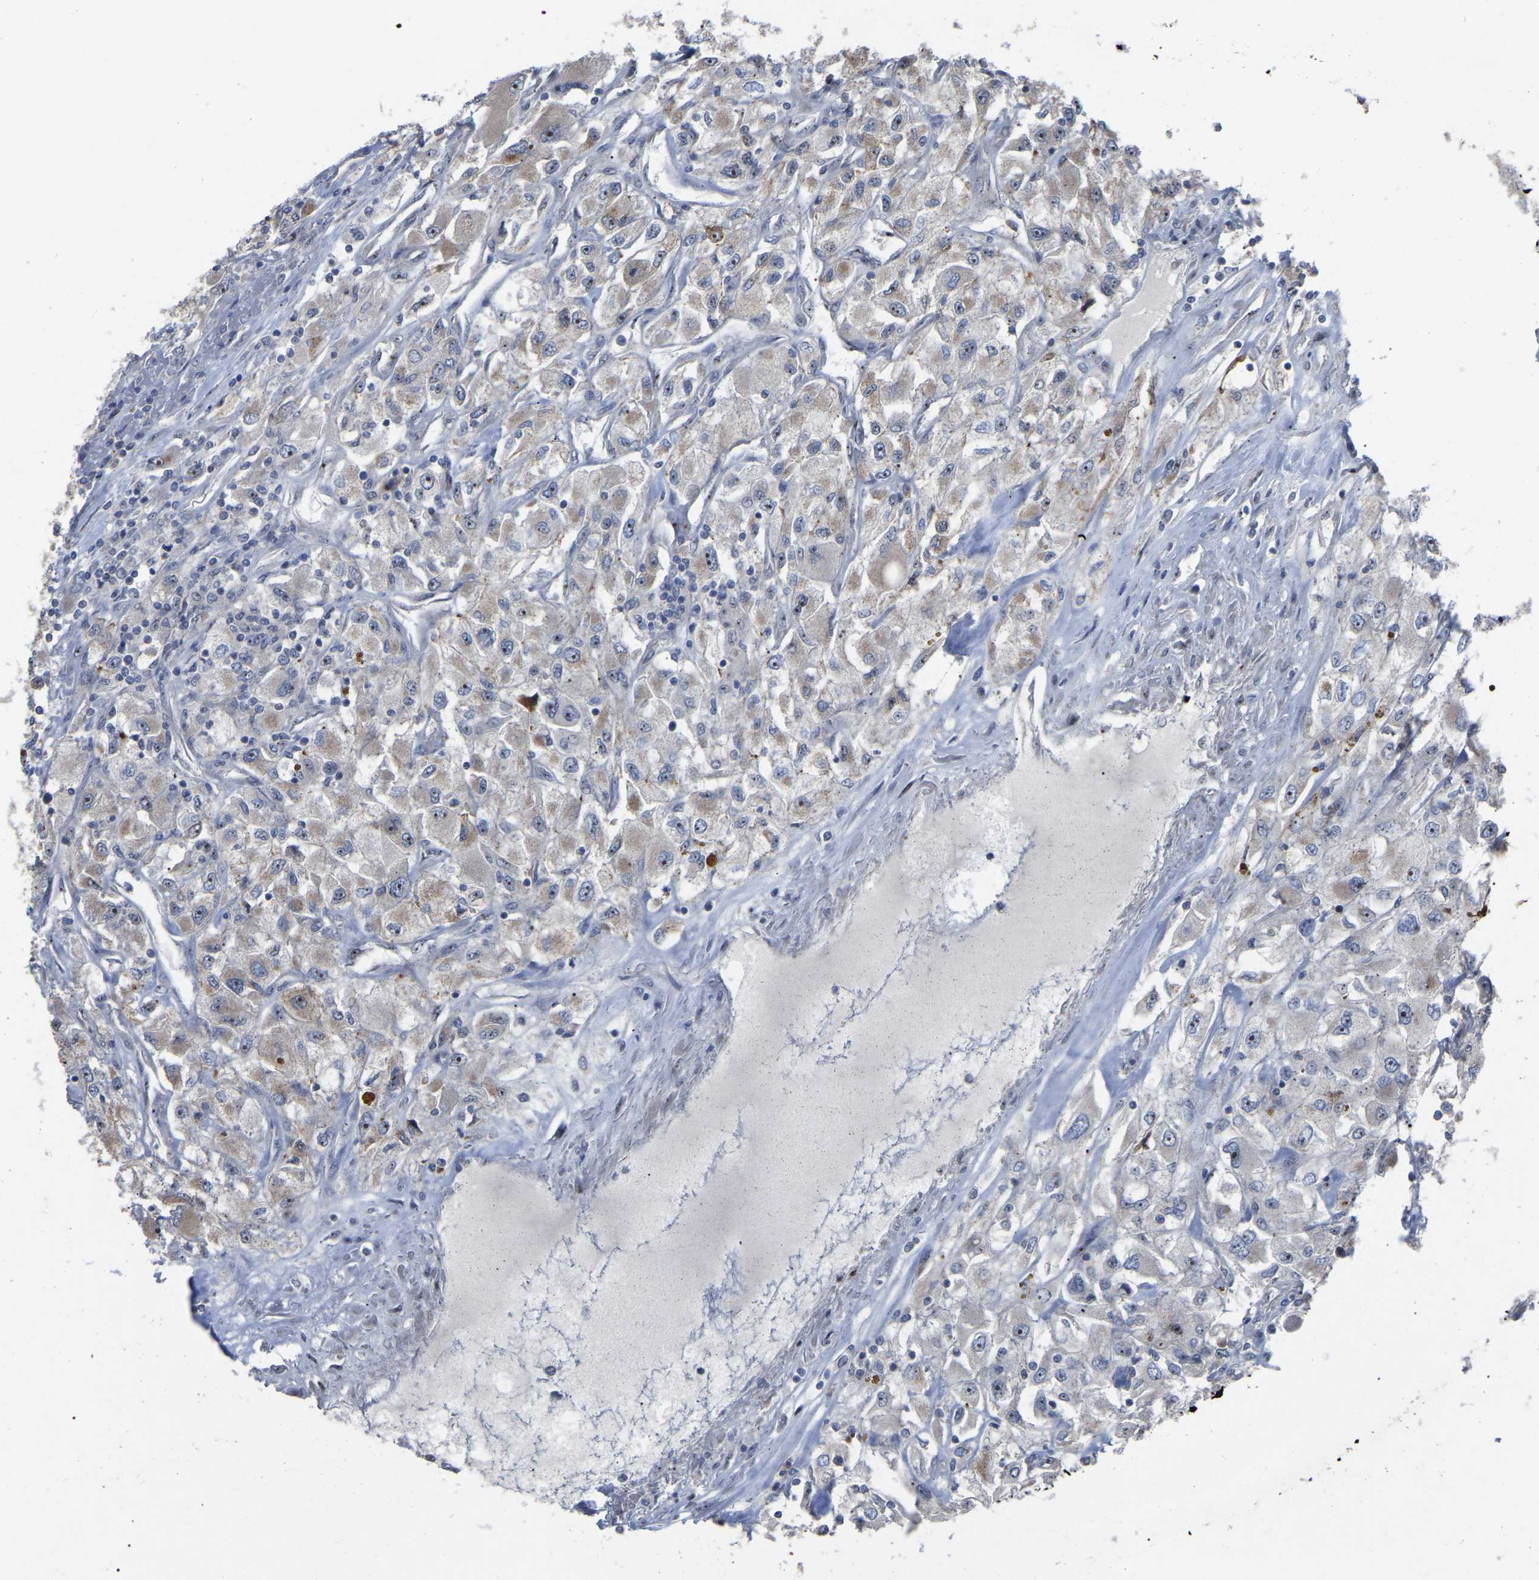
{"staining": {"intensity": "moderate", "quantity": "25%-75%", "location": "nuclear"}, "tissue": "renal cancer", "cell_type": "Tumor cells", "image_type": "cancer", "snomed": [{"axis": "morphology", "description": "Adenocarcinoma, NOS"}, {"axis": "topography", "description": "Kidney"}], "caption": "Protein expression analysis of adenocarcinoma (renal) shows moderate nuclear expression in approximately 25%-75% of tumor cells.", "gene": "NOP53", "patient": {"sex": "female", "age": 52}}